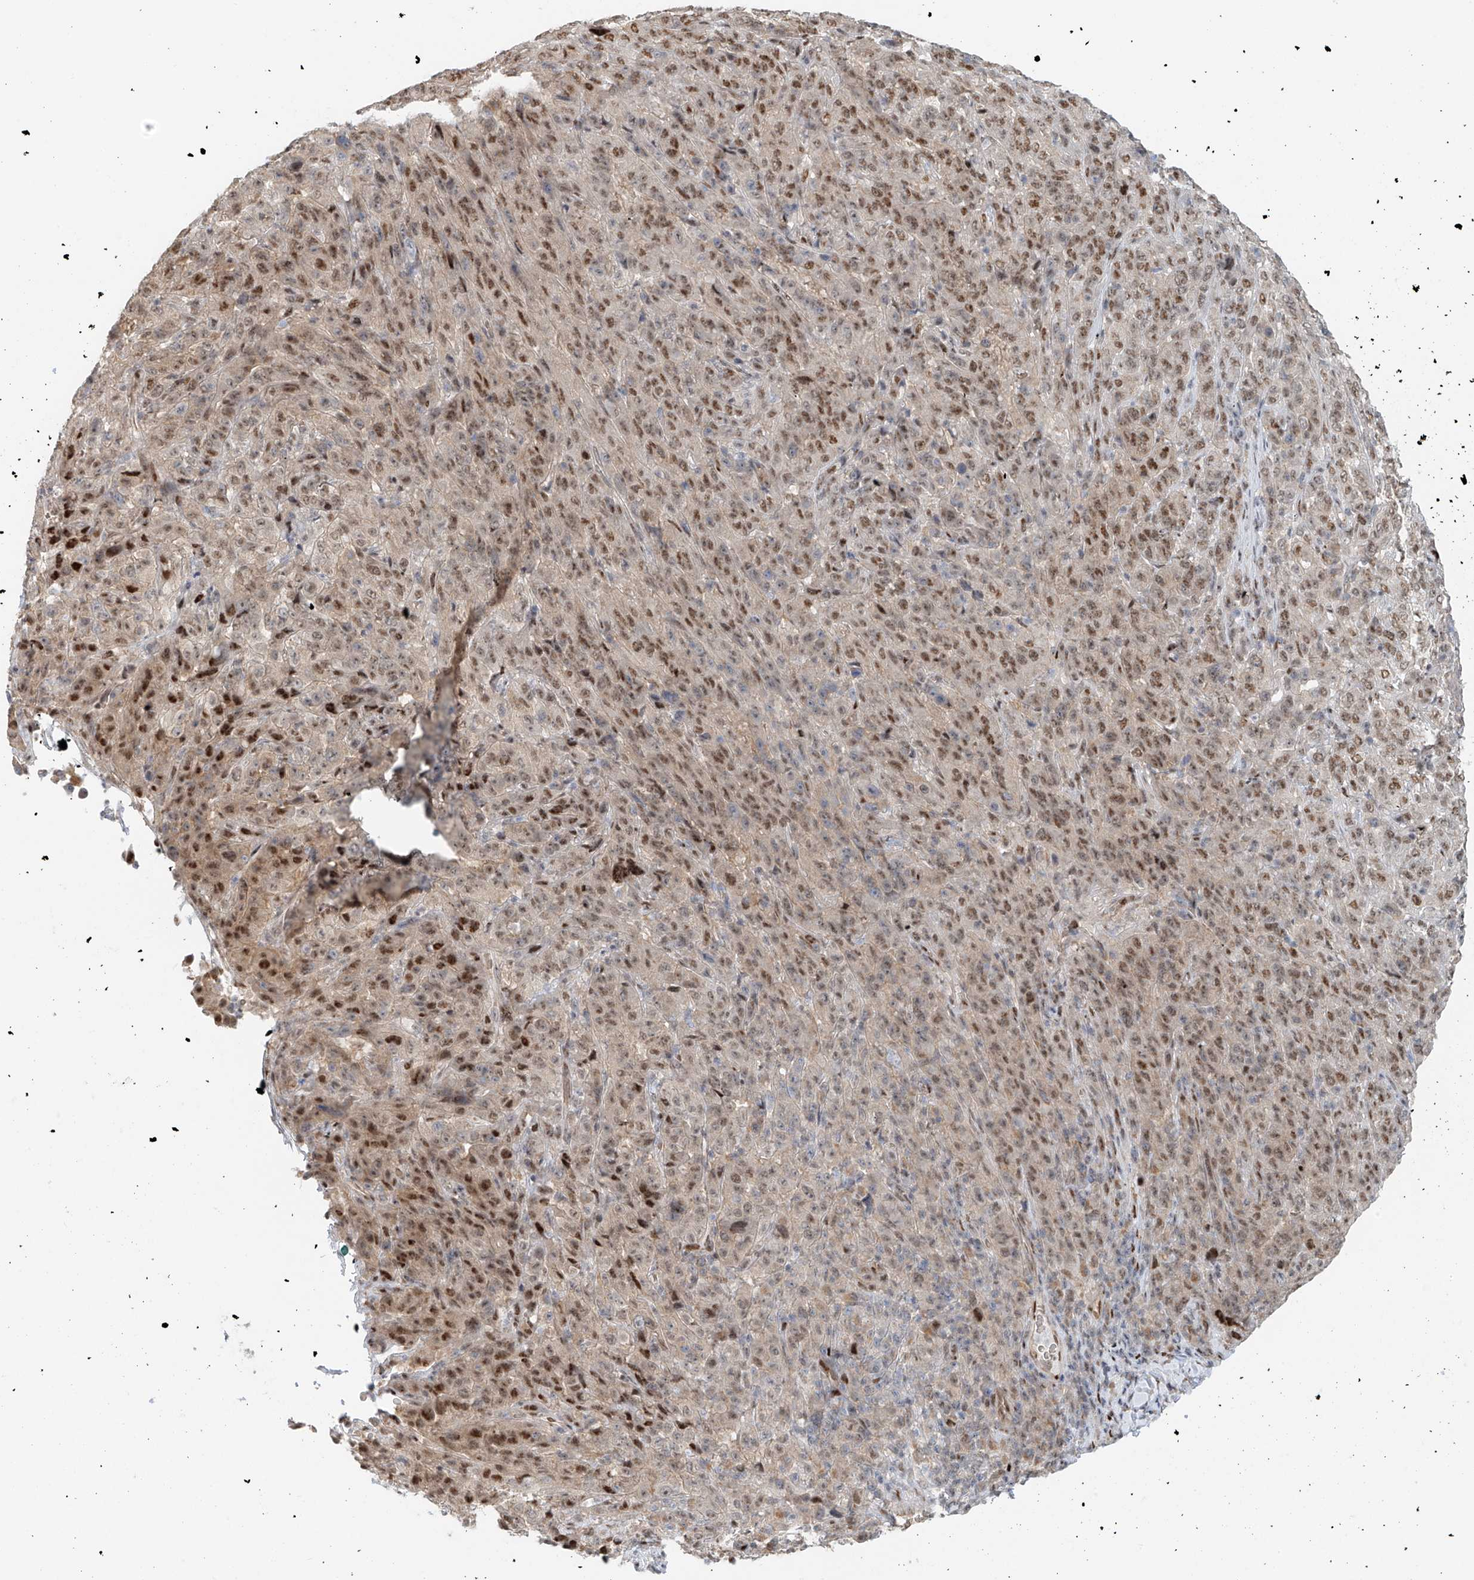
{"staining": {"intensity": "moderate", "quantity": "25%-75%", "location": "nuclear"}, "tissue": "pancreatic cancer", "cell_type": "Tumor cells", "image_type": "cancer", "snomed": [{"axis": "morphology", "description": "Adenocarcinoma, NOS"}, {"axis": "topography", "description": "Pancreas"}], "caption": "Brown immunohistochemical staining in pancreatic cancer shows moderate nuclear positivity in approximately 25%-75% of tumor cells. Ihc stains the protein of interest in brown and the nuclei are stained blue.", "gene": "ZNF514", "patient": {"sex": "male", "age": 63}}